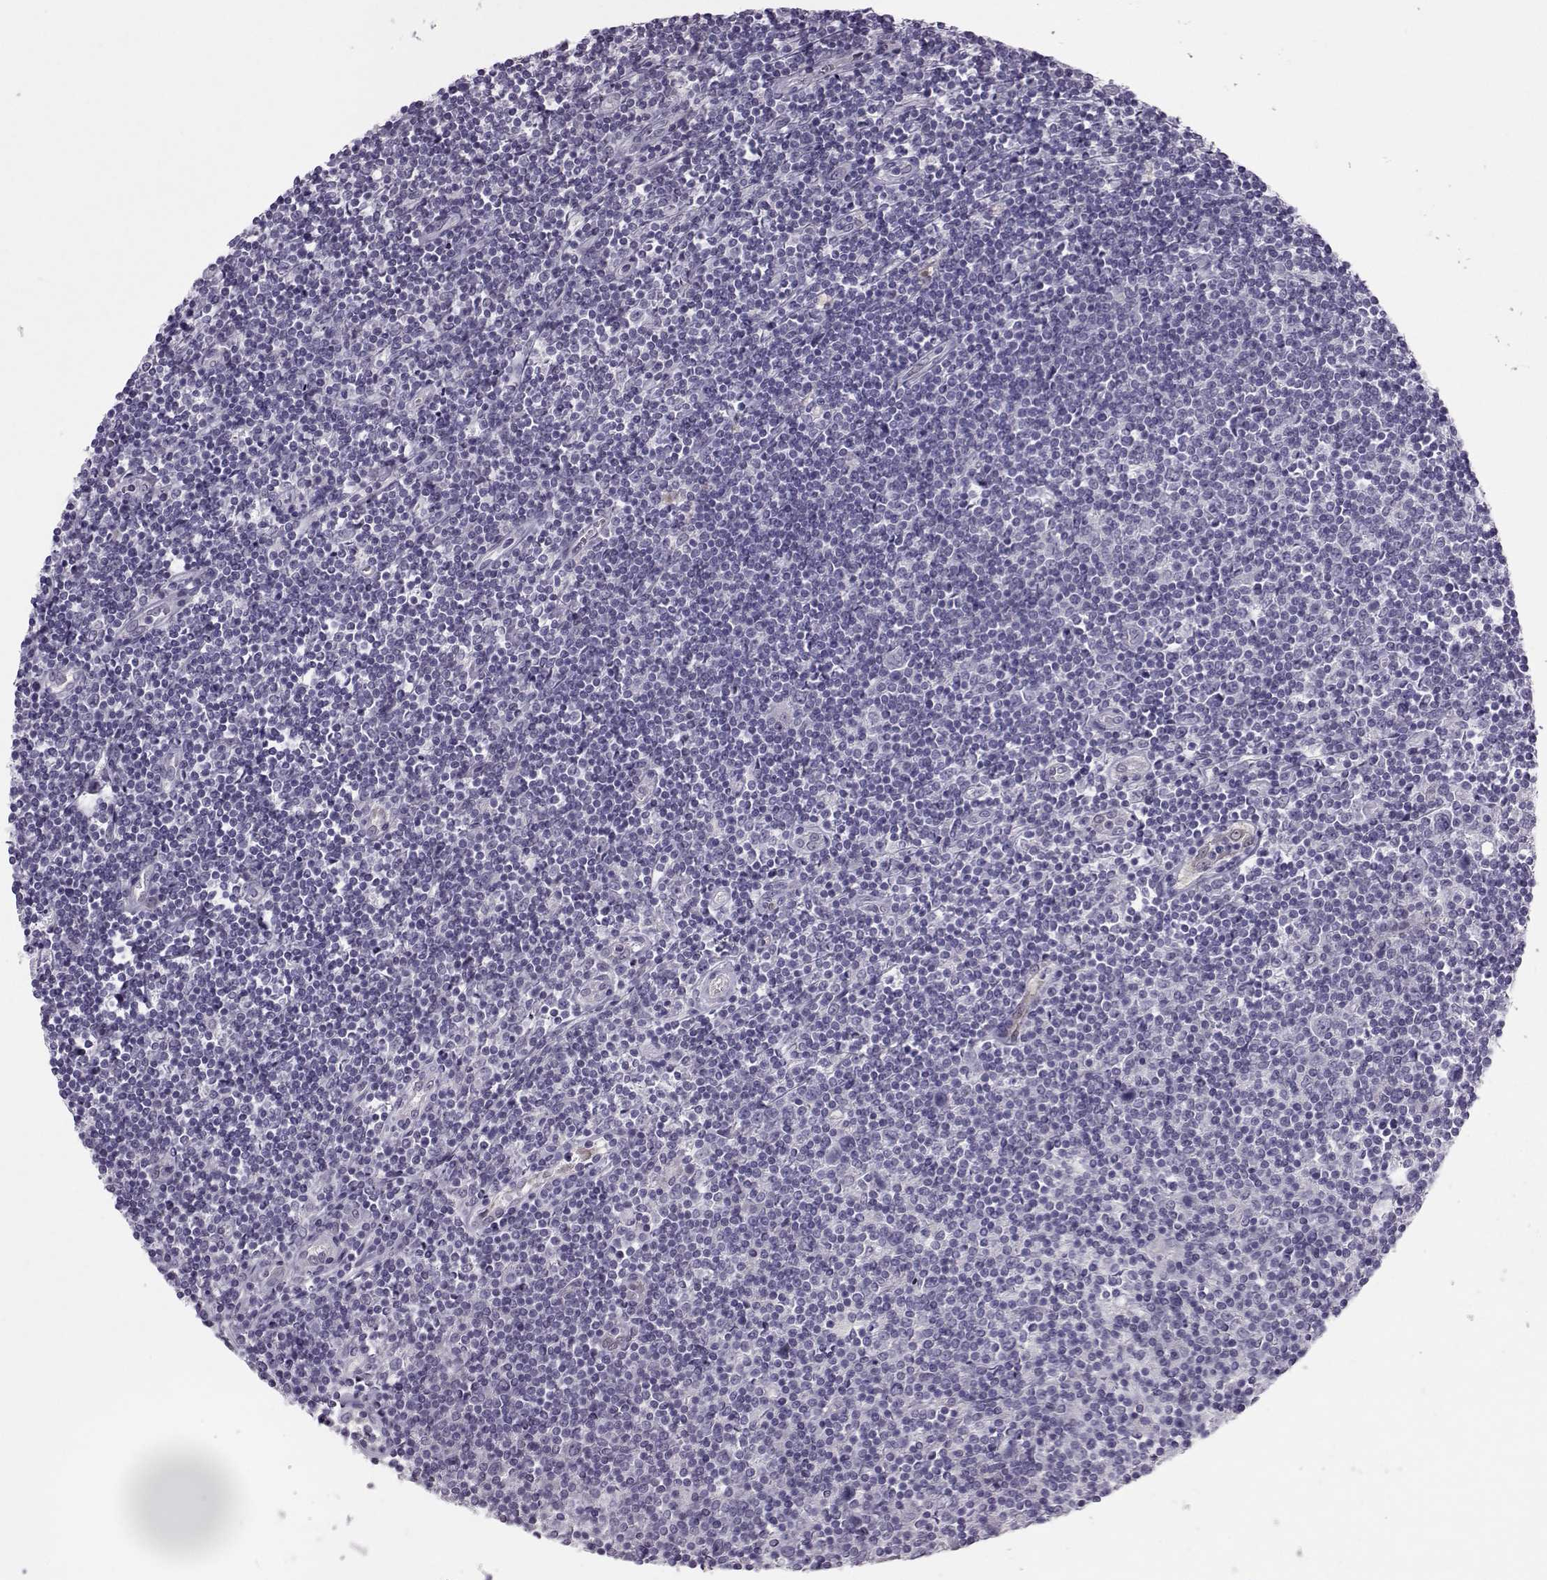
{"staining": {"intensity": "negative", "quantity": "none", "location": "none"}, "tissue": "lymphoma", "cell_type": "Tumor cells", "image_type": "cancer", "snomed": [{"axis": "morphology", "description": "Hodgkin's disease, NOS"}, {"axis": "topography", "description": "Lymph node"}], "caption": "IHC photomicrograph of neoplastic tissue: human Hodgkin's disease stained with DAB (3,3'-diaminobenzidine) reveals no significant protein staining in tumor cells.", "gene": "ASRGL1", "patient": {"sex": "male", "age": 40}}